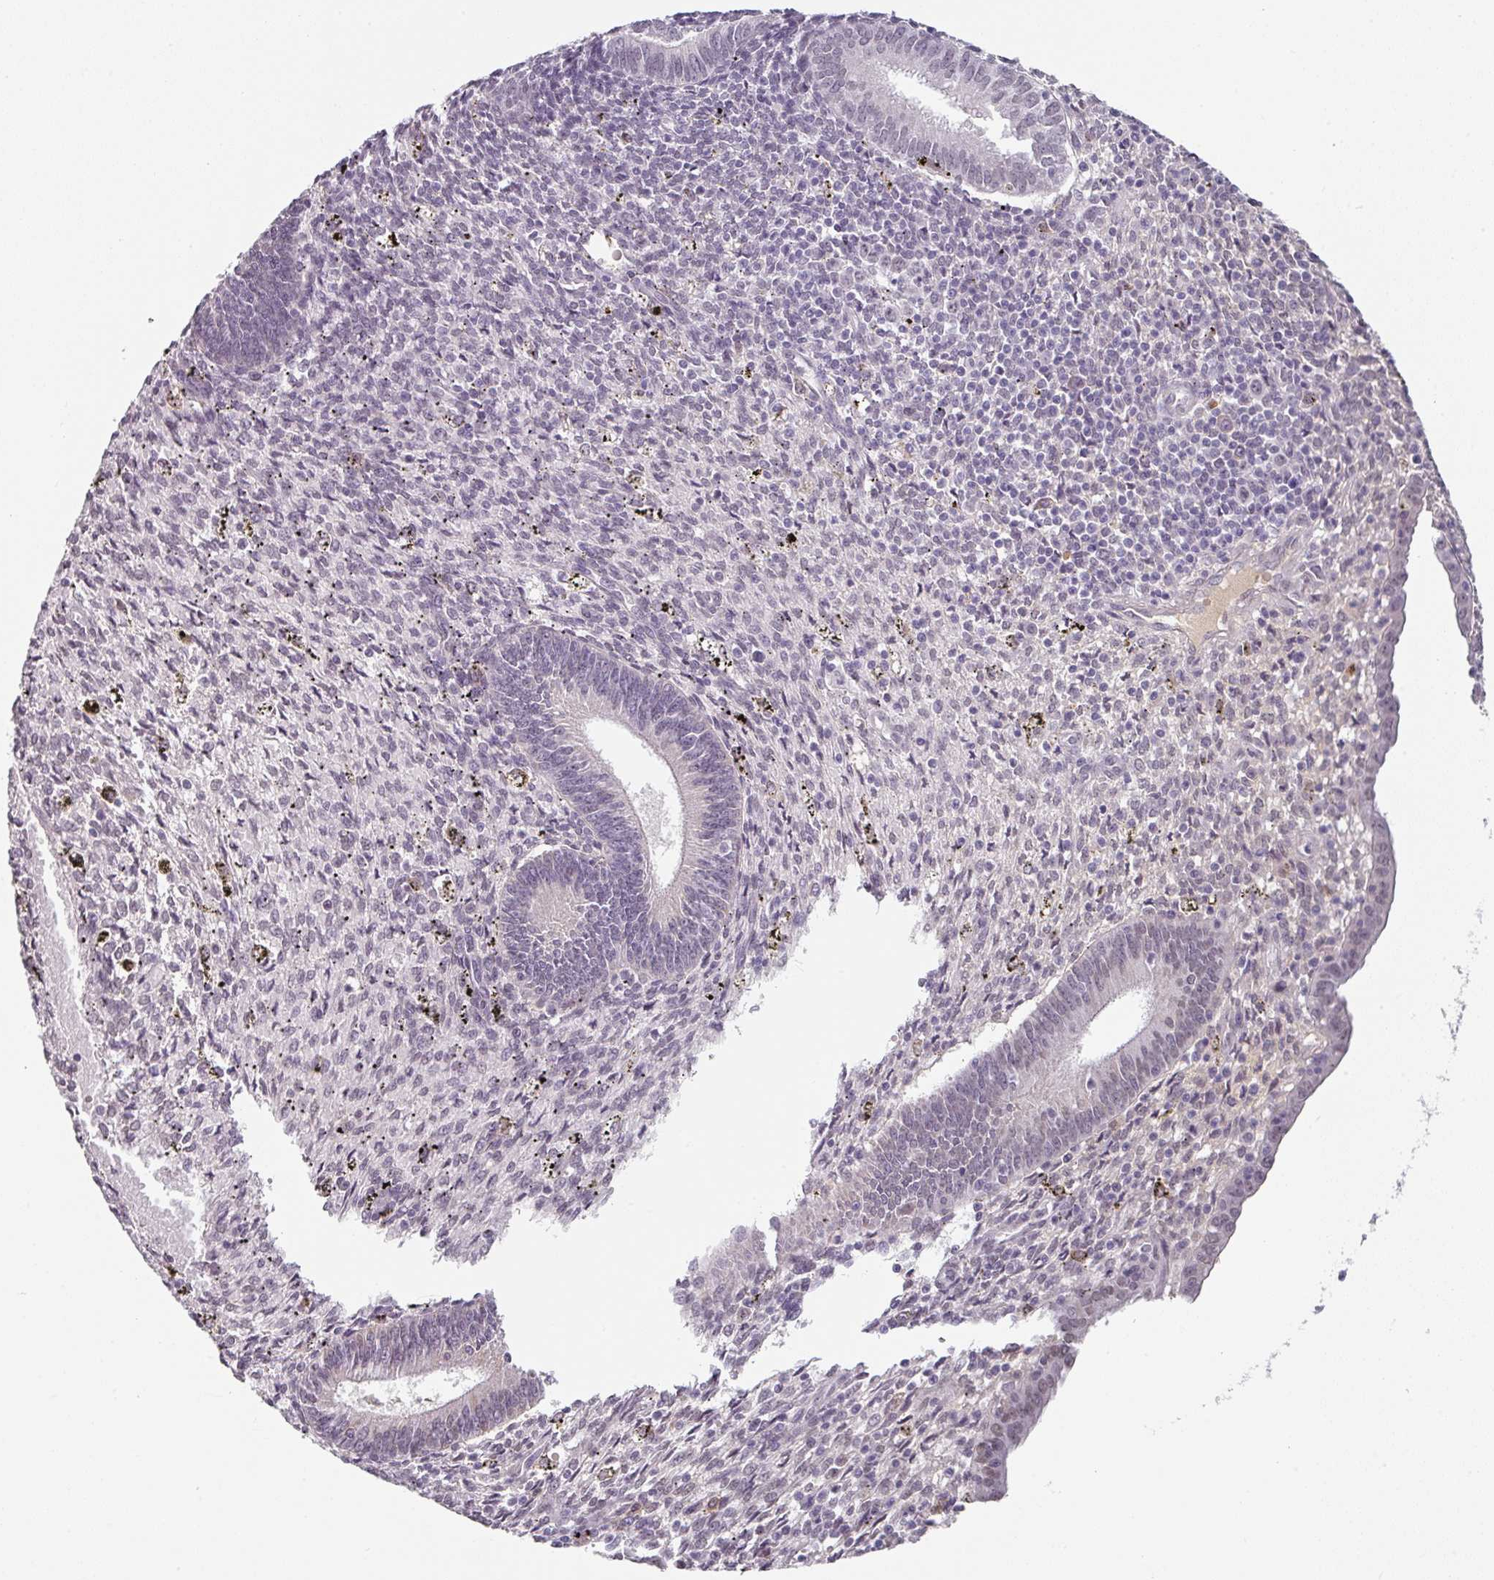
{"staining": {"intensity": "negative", "quantity": "none", "location": "none"}, "tissue": "endometrium", "cell_type": "Cells in endometrial stroma", "image_type": "normal", "snomed": [{"axis": "morphology", "description": "Normal tissue, NOS"}, {"axis": "topography", "description": "Endometrium"}], "caption": "This photomicrograph is of unremarkable endometrium stained with immunohistochemistry (IHC) to label a protein in brown with the nuclei are counter-stained blue. There is no staining in cells in endometrial stroma. (IHC, brightfield microscopy, high magnification).", "gene": "C1QB", "patient": {"sex": "female", "age": 41}}